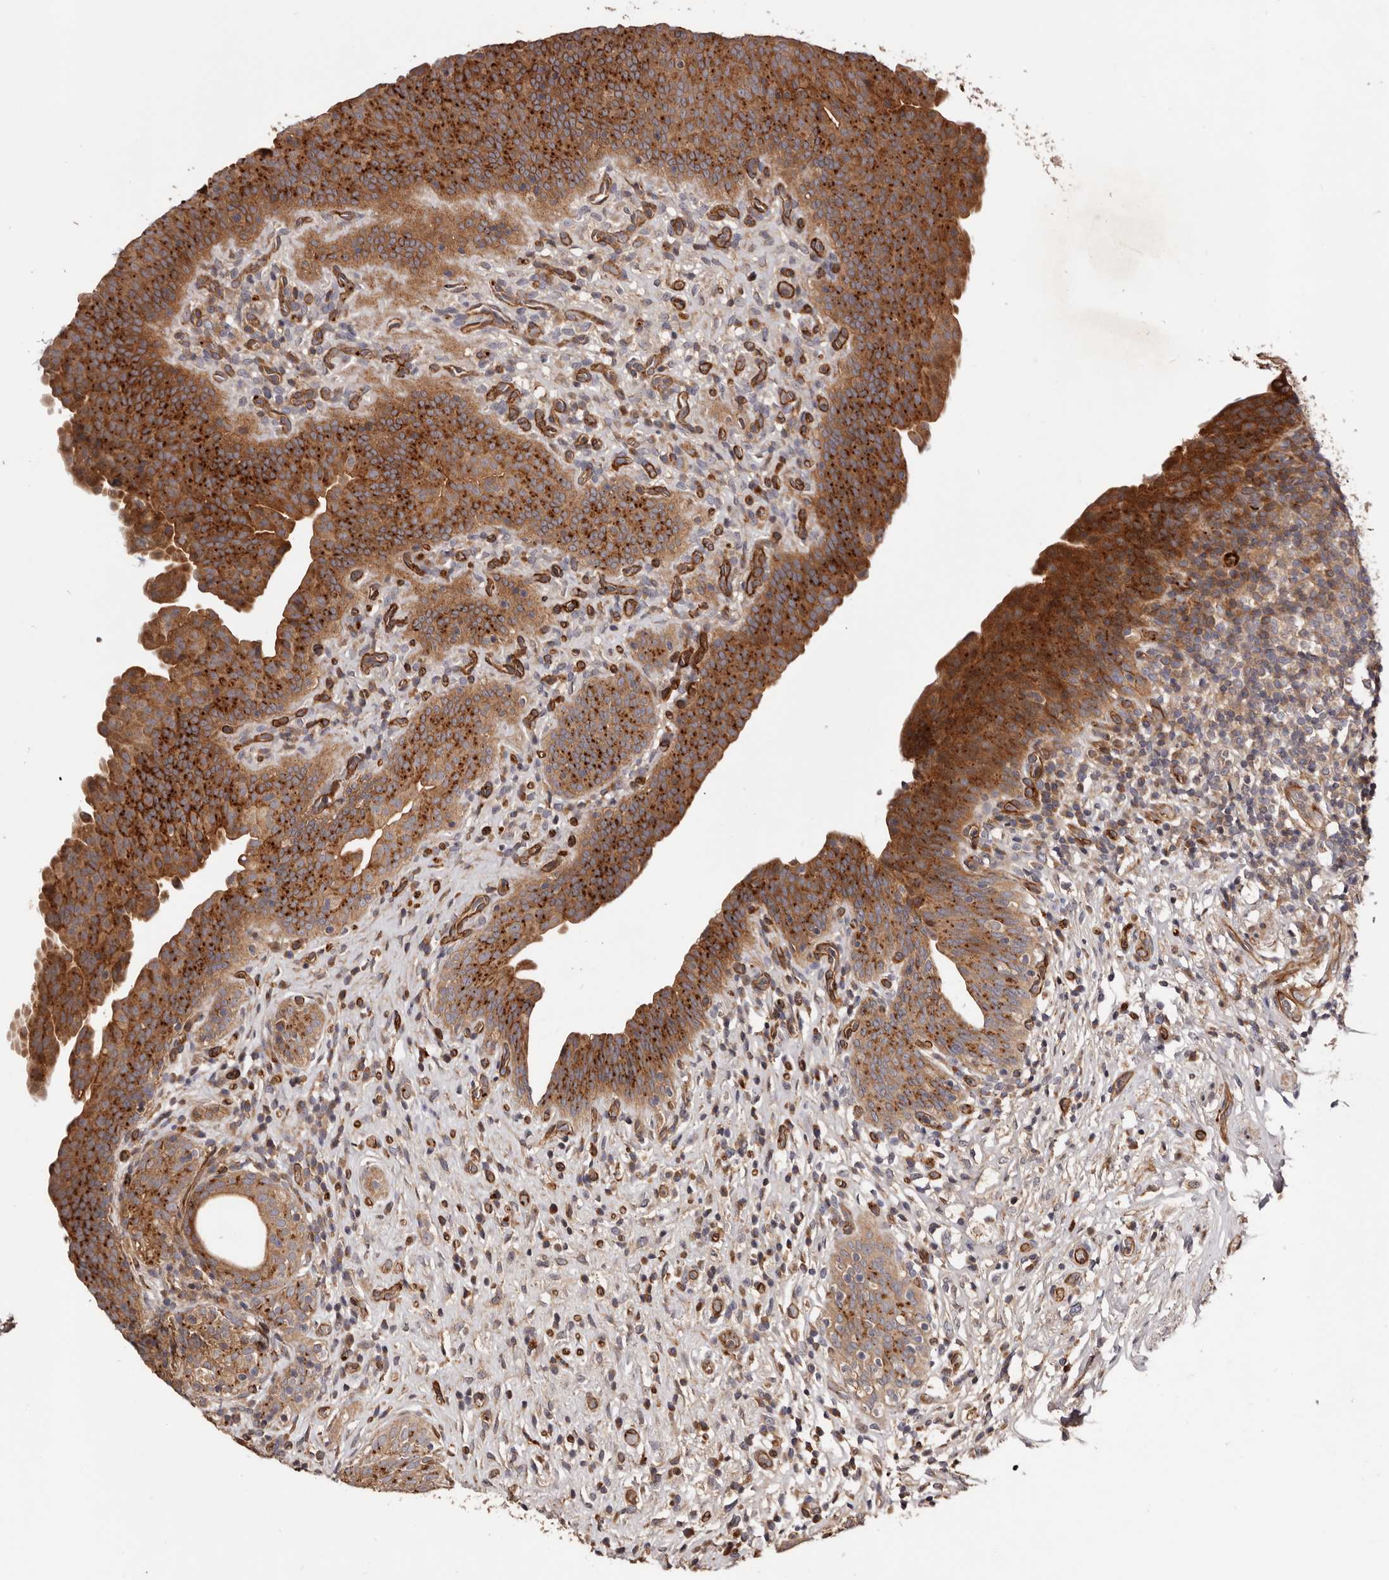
{"staining": {"intensity": "moderate", "quantity": ">75%", "location": "cytoplasmic/membranous"}, "tissue": "urinary bladder", "cell_type": "Urothelial cells", "image_type": "normal", "snomed": [{"axis": "morphology", "description": "Normal tissue, NOS"}, {"axis": "topography", "description": "Urinary bladder"}], "caption": "A brown stain highlights moderate cytoplasmic/membranous staining of a protein in urothelial cells of benign urinary bladder.", "gene": "GTPBP1", "patient": {"sex": "male", "age": 83}}